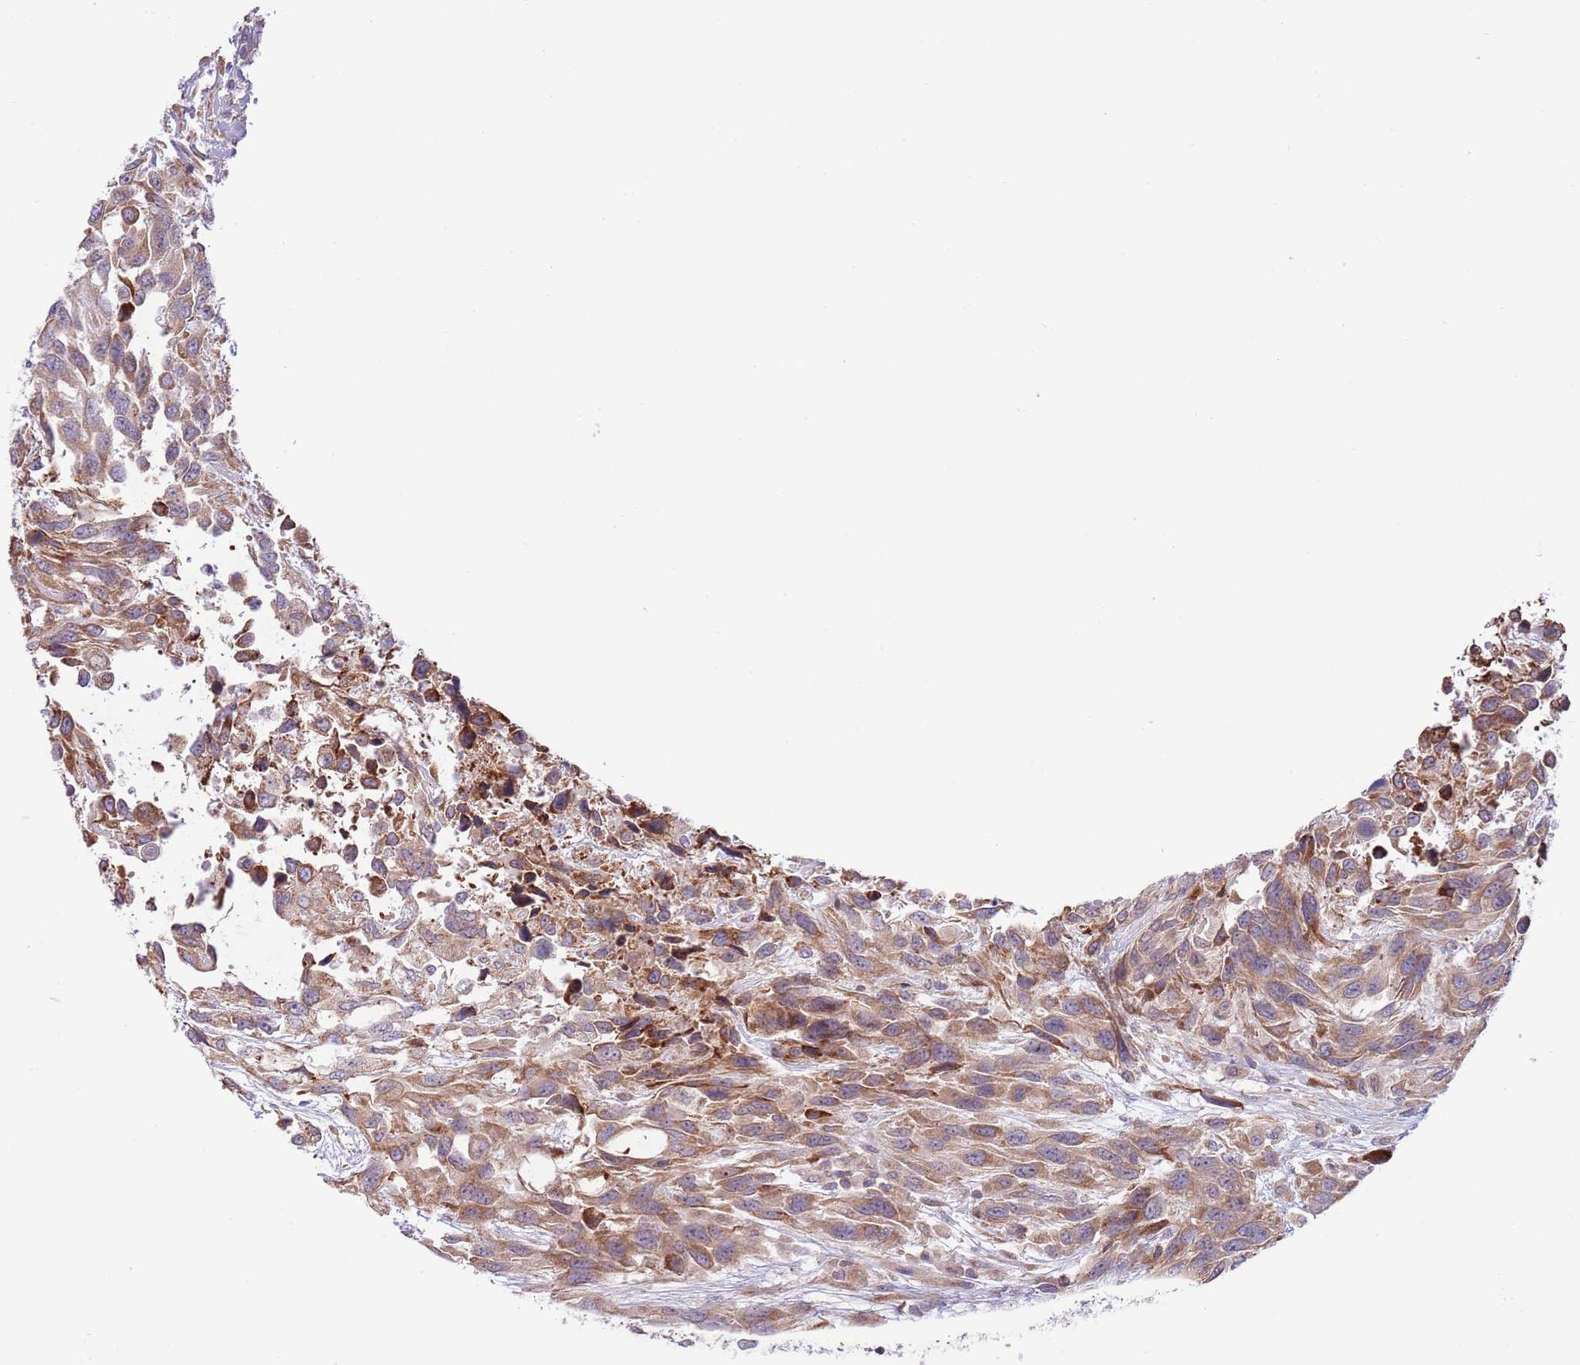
{"staining": {"intensity": "moderate", "quantity": ">75%", "location": "cytoplasmic/membranous"}, "tissue": "urothelial cancer", "cell_type": "Tumor cells", "image_type": "cancer", "snomed": [{"axis": "morphology", "description": "Urothelial carcinoma, High grade"}, {"axis": "topography", "description": "Urinary bladder"}], "caption": "Brown immunohistochemical staining in high-grade urothelial carcinoma displays moderate cytoplasmic/membranous positivity in about >75% of tumor cells.", "gene": "DAND5", "patient": {"sex": "female", "age": 70}}